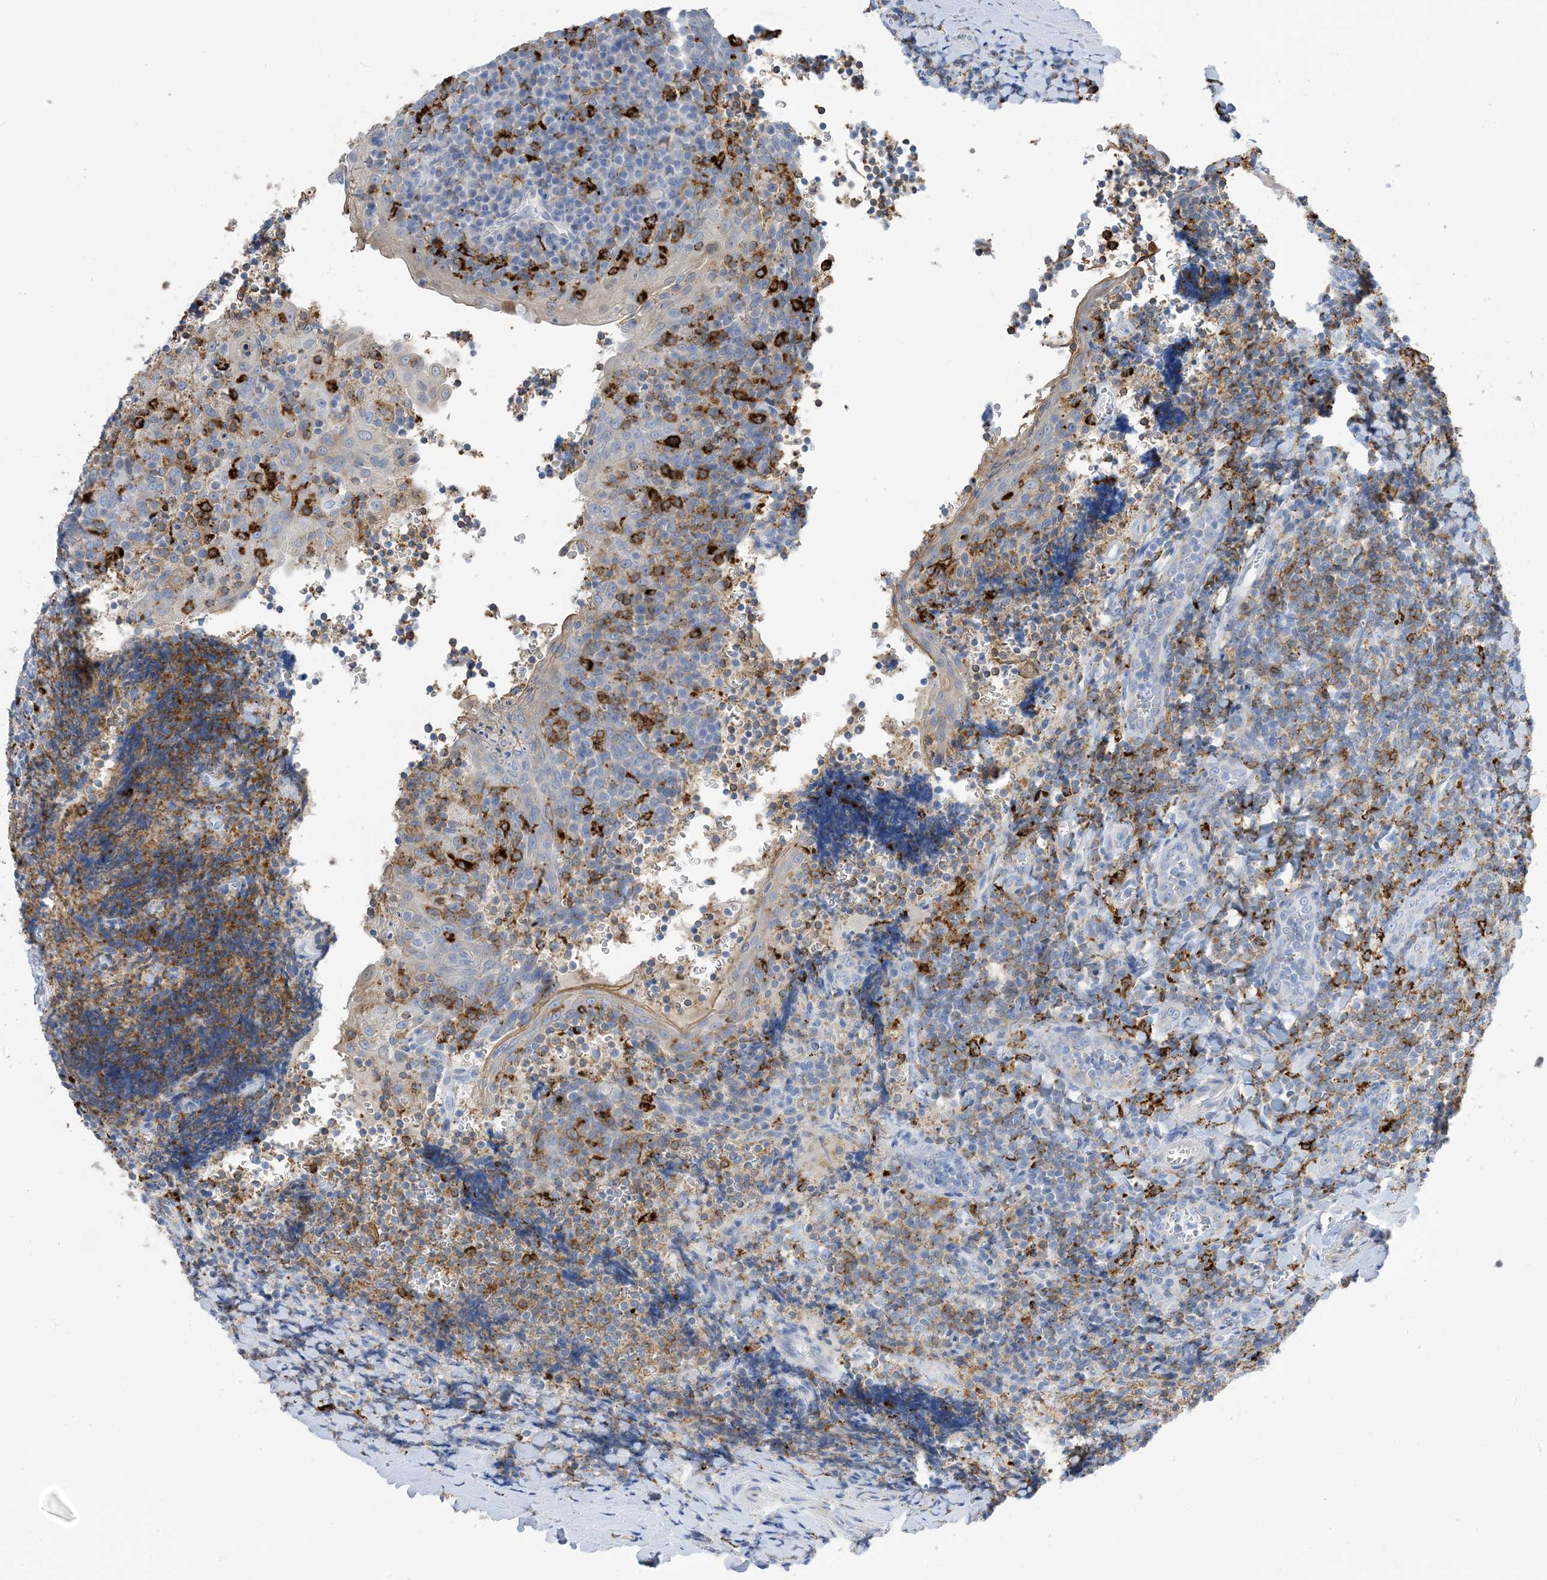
{"staining": {"intensity": "moderate", "quantity": "25%-75%", "location": "cytoplasmic/membranous"}, "tissue": "tonsil", "cell_type": "Germinal center cells", "image_type": "normal", "snomed": [{"axis": "morphology", "description": "Normal tissue, NOS"}, {"axis": "topography", "description": "Tonsil"}], "caption": "Brown immunohistochemical staining in normal tonsil shows moderate cytoplasmic/membranous expression in approximately 25%-75% of germinal center cells.", "gene": "DPH3", "patient": {"sex": "male", "age": 27}}